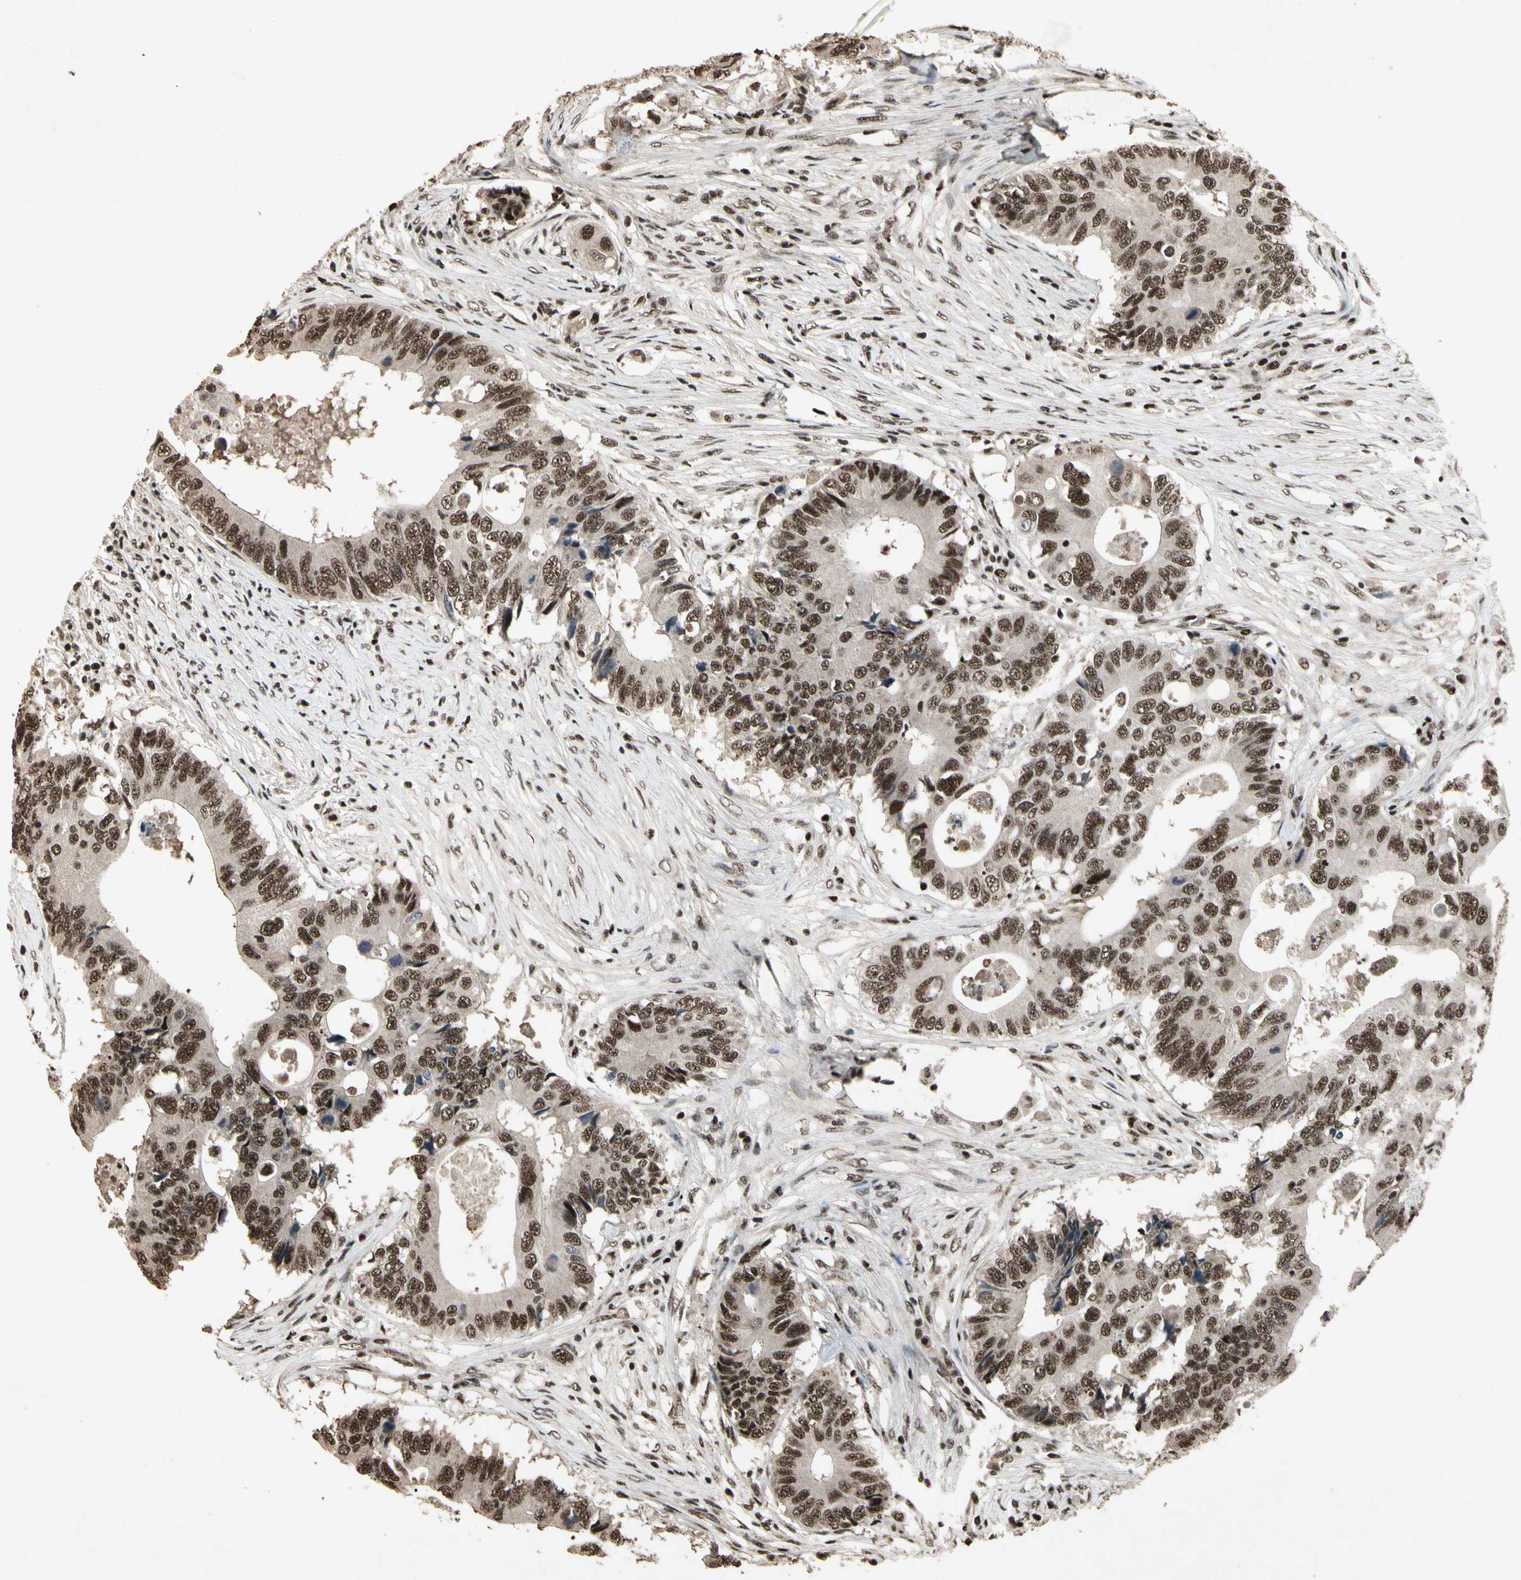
{"staining": {"intensity": "strong", "quantity": ">75%", "location": "nuclear"}, "tissue": "colorectal cancer", "cell_type": "Tumor cells", "image_type": "cancer", "snomed": [{"axis": "morphology", "description": "Adenocarcinoma, NOS"}, {"axis": "topography", "description": "Colon"}], "caption": "Brown immunohistochemical staining in human colorectal cancer (adenocarcinoma) reveals strong nuclear positivity in approximately >75% of tumor cells. (DAB (3,3'-diaminobenzidine) = brown stain, brightfield microscopy at high magnification).", "gene": "TBX2", "patient": {"sex": "male", "age": 71}}